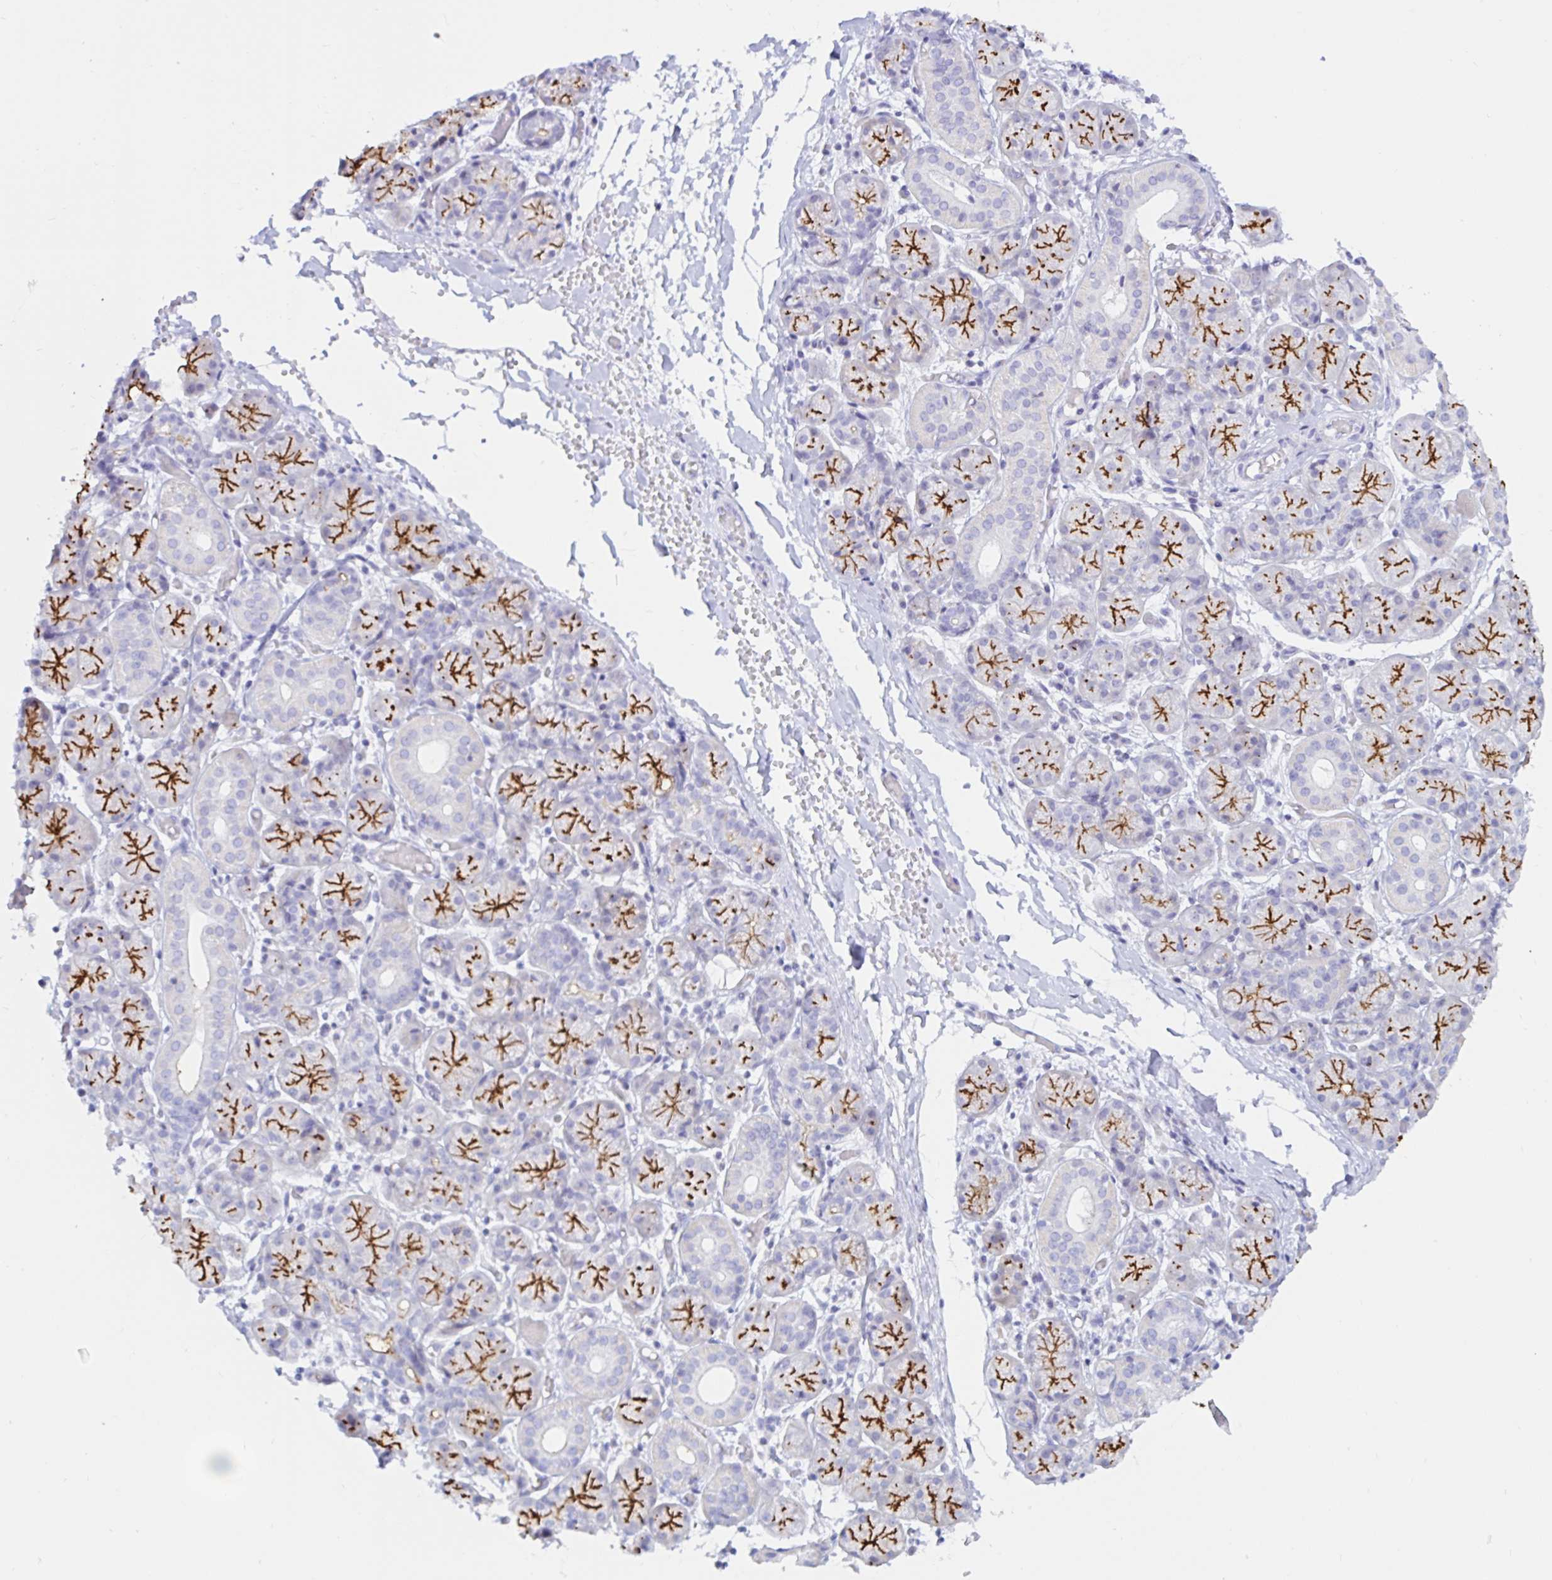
{"staining": {"intensity": "strong", "quantity": "25%-75%", "location": "cytoplasmic/membranous"}, "tissue": "salivary gland", "cell_type": "Glandular cells", "image_type": "normal", "snomed": [{"axis": "morphology", "description": "Normal tissue, NOS"}, {"axis": "topography", "description": "Salivary gland"}], "caption": "This image displays immunohistochemistry (IHC) staining of unremarkable salivary gland, with high strong cytoplasmic/membranous positivity in about 25%-75% of glandular cells.", "gene": "BEST1", "patient": {"sex": "female", "age": 24}}